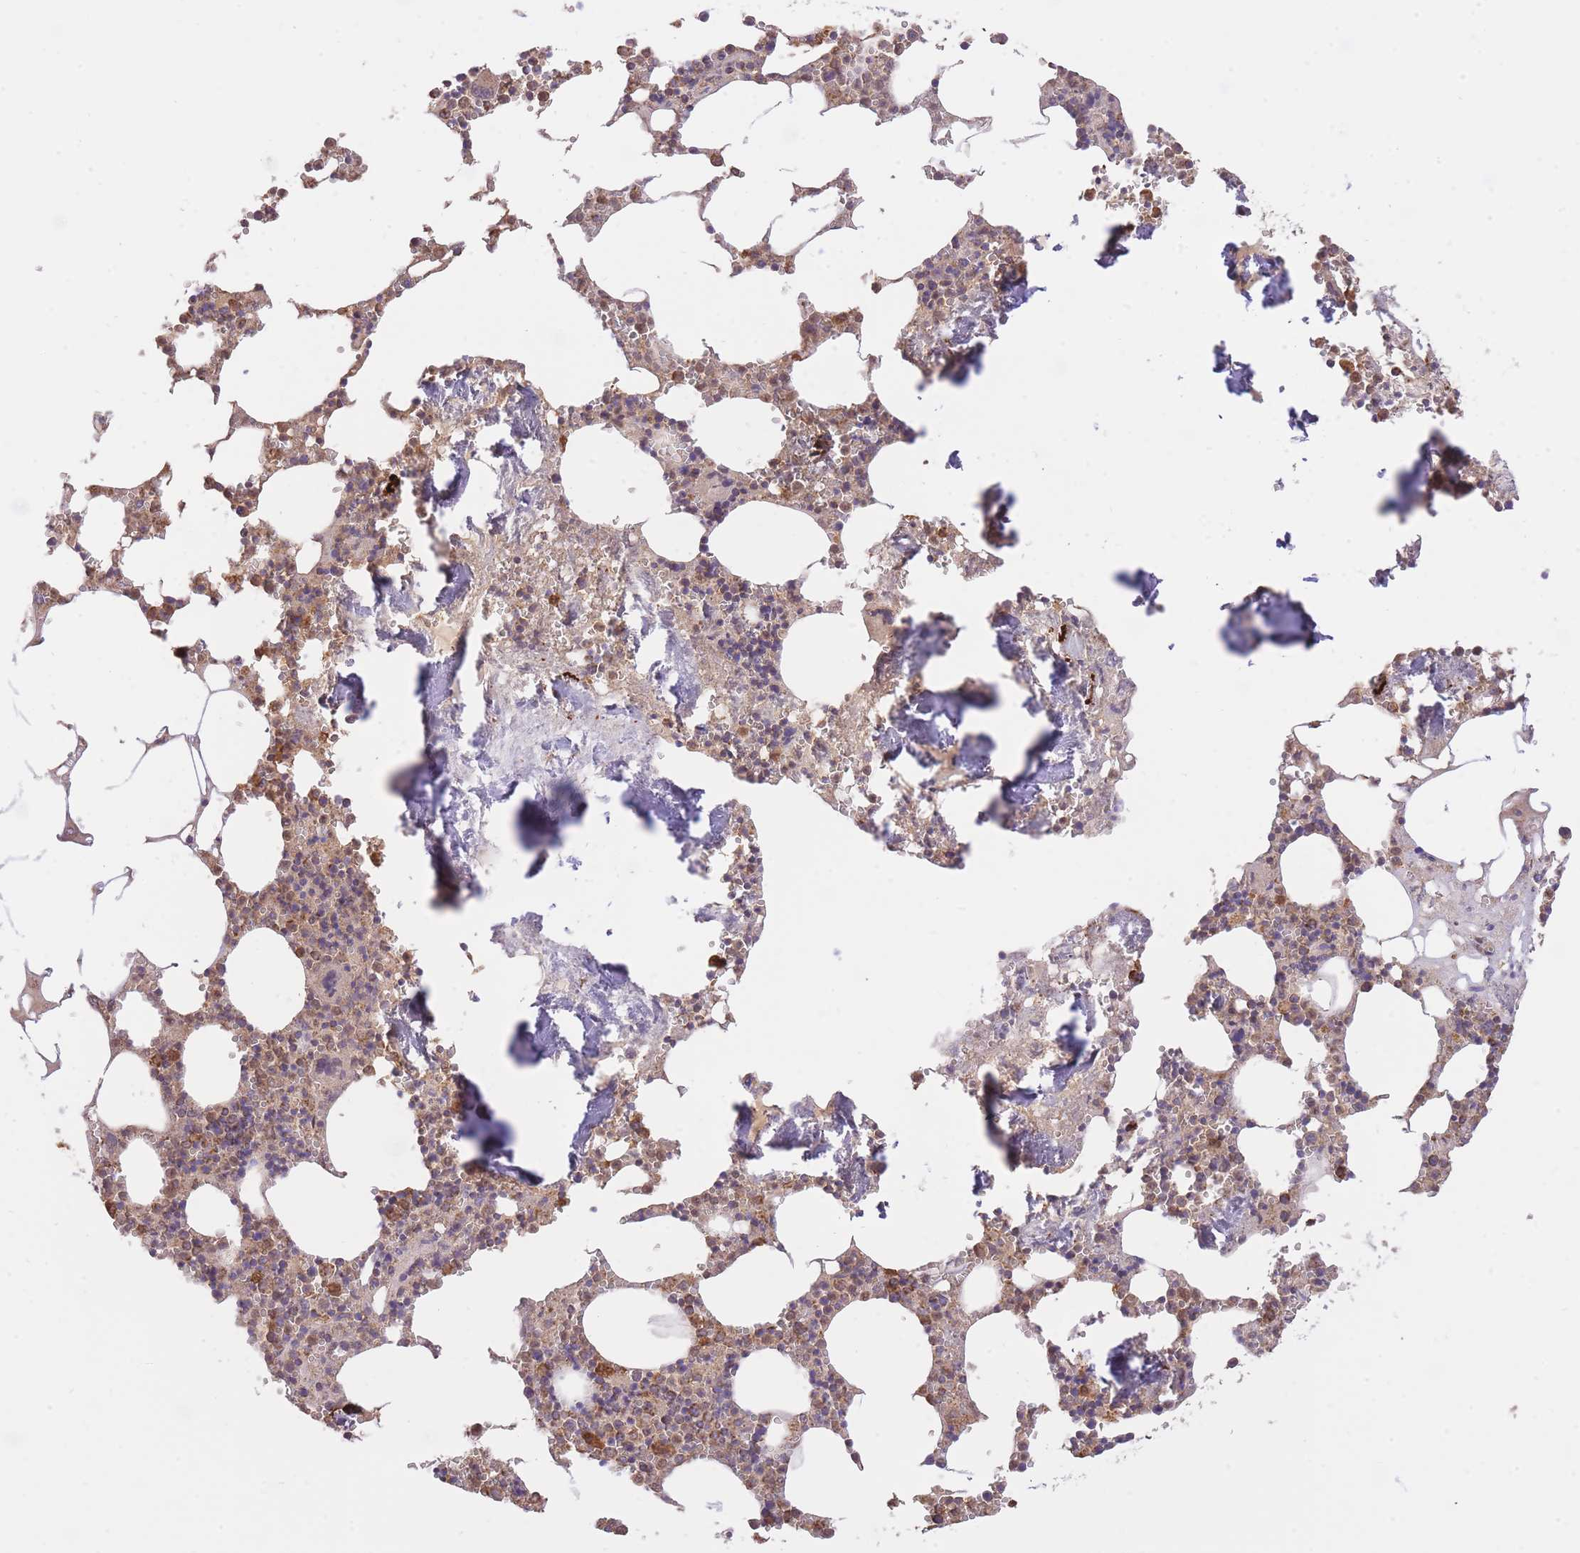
{"staining": {"intensity": "moderate", "quantity": ">75%", "location": "cytoplasmic/membranous"}, "tissue": "bone marrow", "cell_type": "Hematopoietic cells", "image_type": "normal", "snomed": [{"axis": "morphology", "description": "Normal tissue, NOS"}, {"axis": "topography", "description": "Bone marrow"}], "caption": "A histopathology image showing moderate cytoplasmic/membranous expression in approximately >75% of hematopoietic cells in unremarkable bone marrow, as visualized by brown immunohistochemical staining.", "gene": "PREP", "patient": {"sex": "male", "age": 54}}